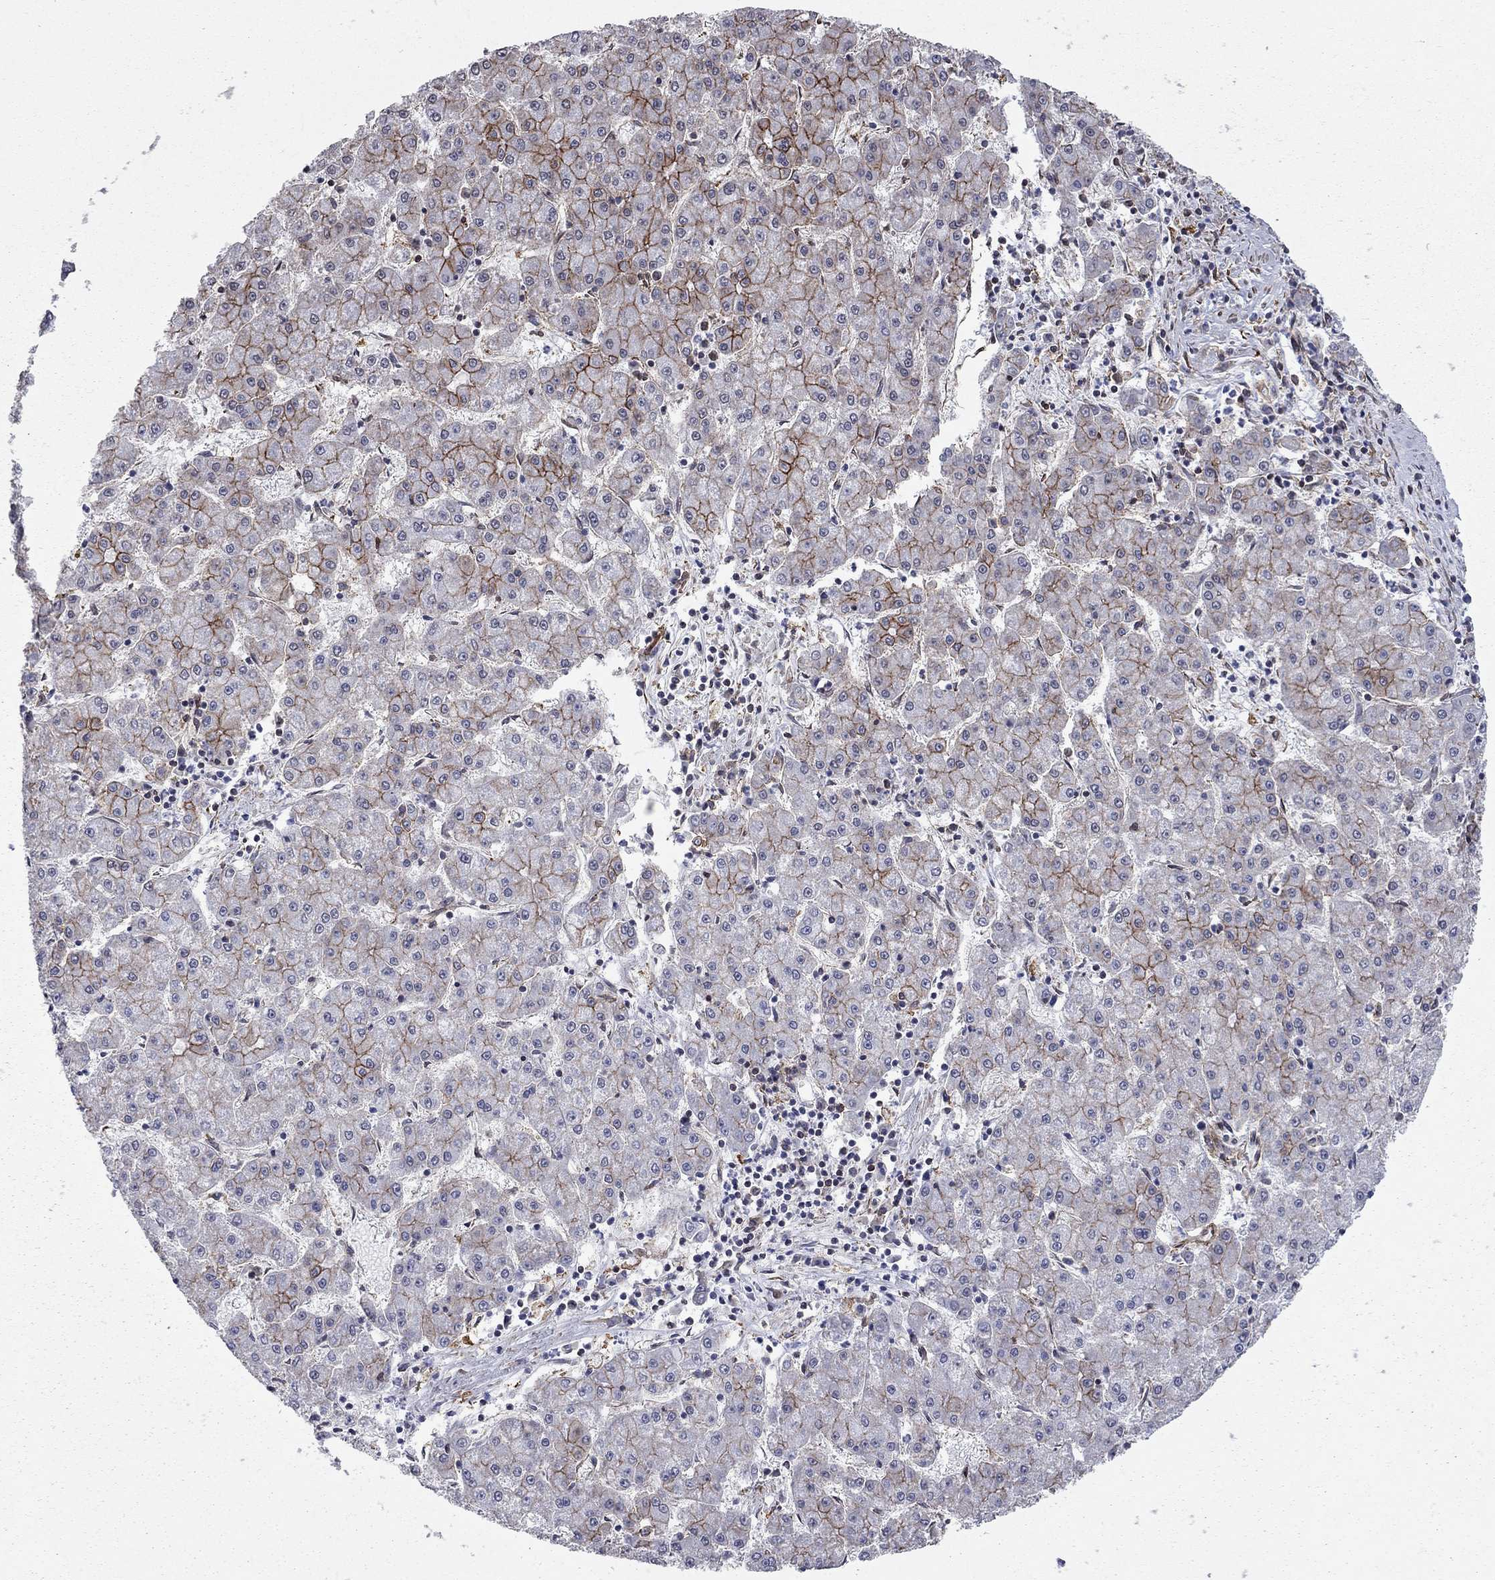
{"staining": {"intensity": "strong", "quantity": "25%-75%", "location": "cytoplasmic/membranous"}, "tissue": "liver cancer", "cell_type": "Tumor cells", "image_type": "cancer", "snomed": [{"axis": "morphology", "description": "Carcinoma, Hepatocellular, NOS"}, {"axis": "topography", "description": "Liver"}], "caption": "Immunohistochemical staining of human hepatocellular carcinoma (liver) shows high levels of strong cytoplasmic/membranous expression in about 25%-75% of tumor cells. Using DAB (brown) and hematoxylin (blue) stains, captured at high magnification using brightfield microscopy.", "gene": "BICDL2", "patient": {"sex": "male", "age": 73}}